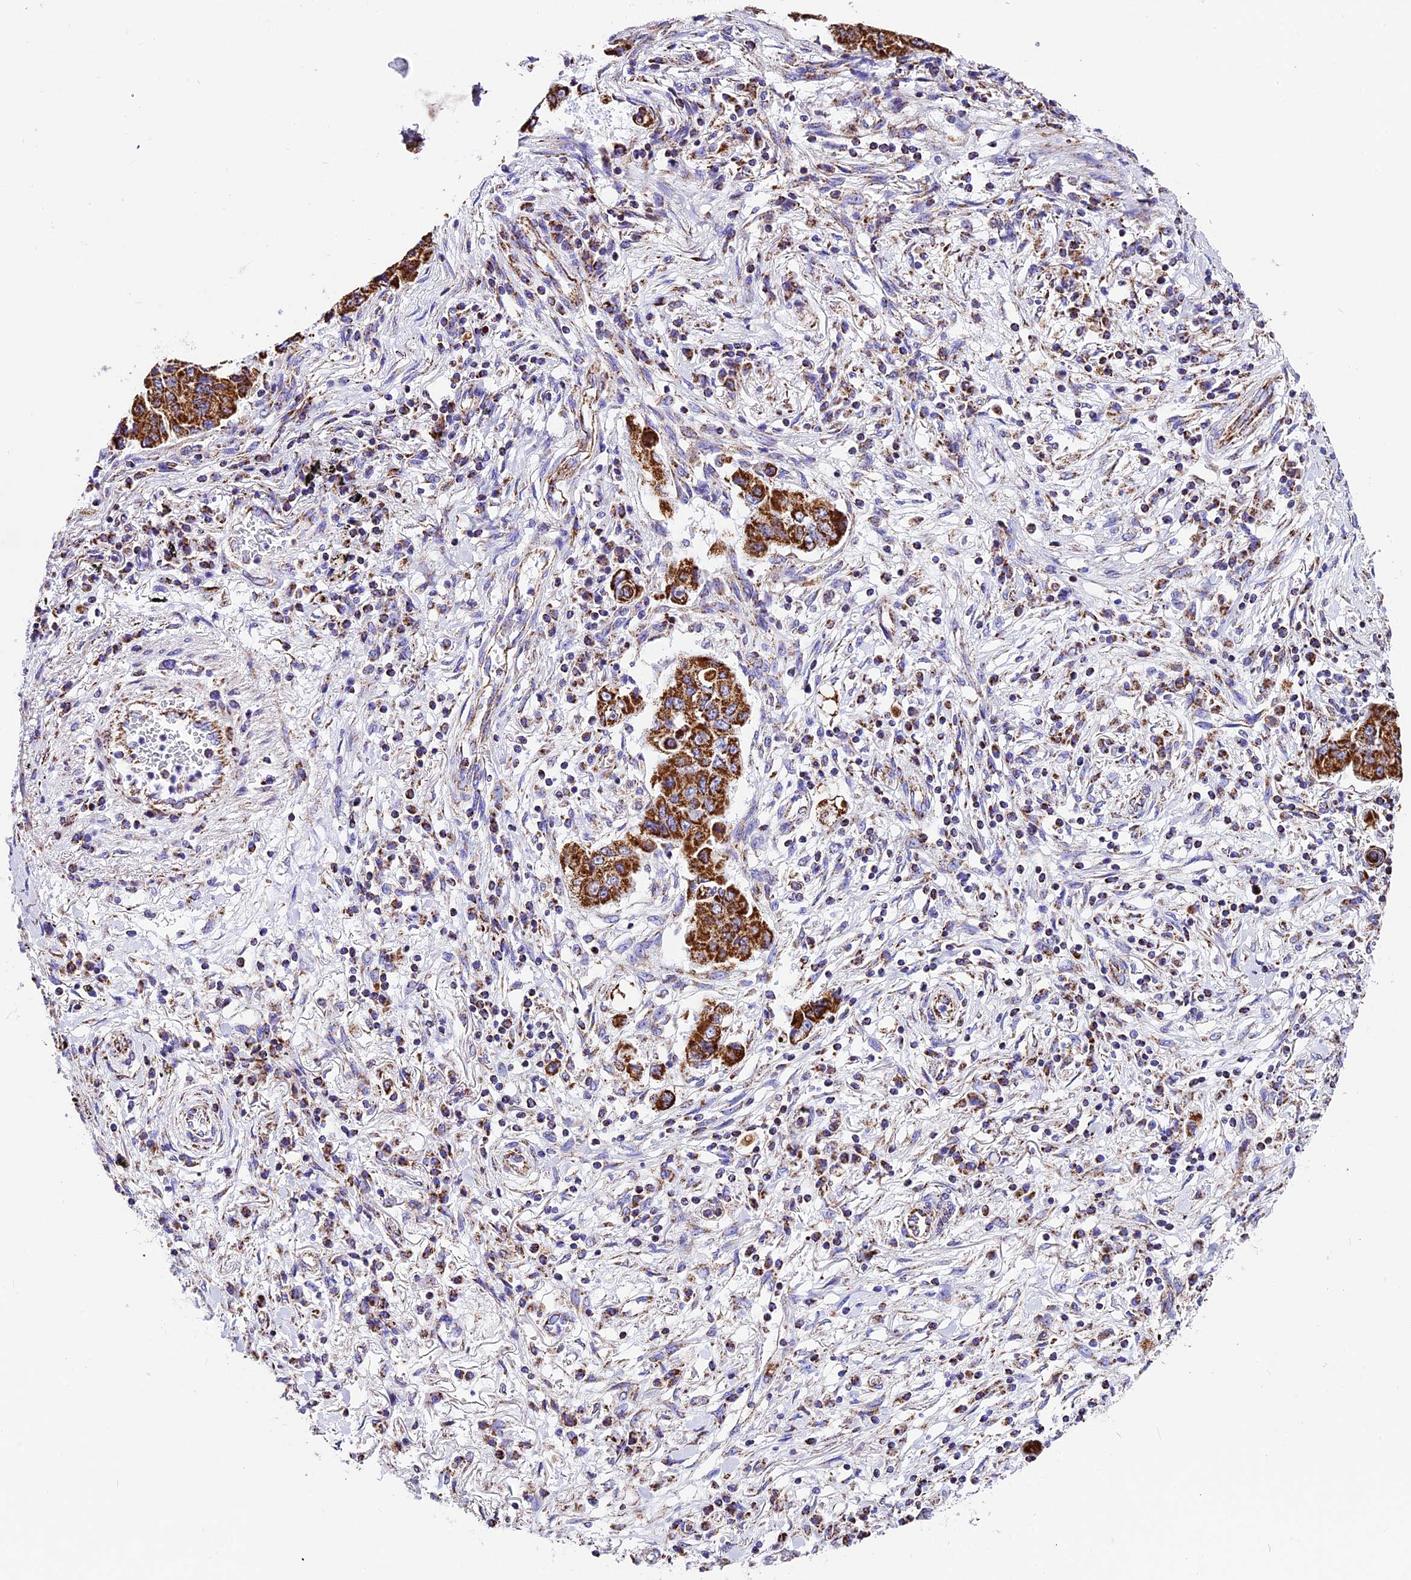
{"staining": {"intensity": "strong", "quantity": ">75%", "location": "cytoplasmic/membranous"}, "tissue": "lung cancer", "cell_type": "Tumor cells", "image_type": "cancer", "snomed": [{"axis": "morphology", "description": "Squamous cell carcinoma, NOS"}, {"axis": "topography", "description": "Lung"}], "caption": "High-magnification brightfield microscopy of lung cancer (squamous cell carcinoma) stained with DAB (brown) and counterstained with hematoxylin (blue). tumor cells exhibit strong cytoplasmic/membranous positivity is seen in approximately>75% of cells.", "gene": "DCAF5", "patient": {"sex": "male", "age": 74}}